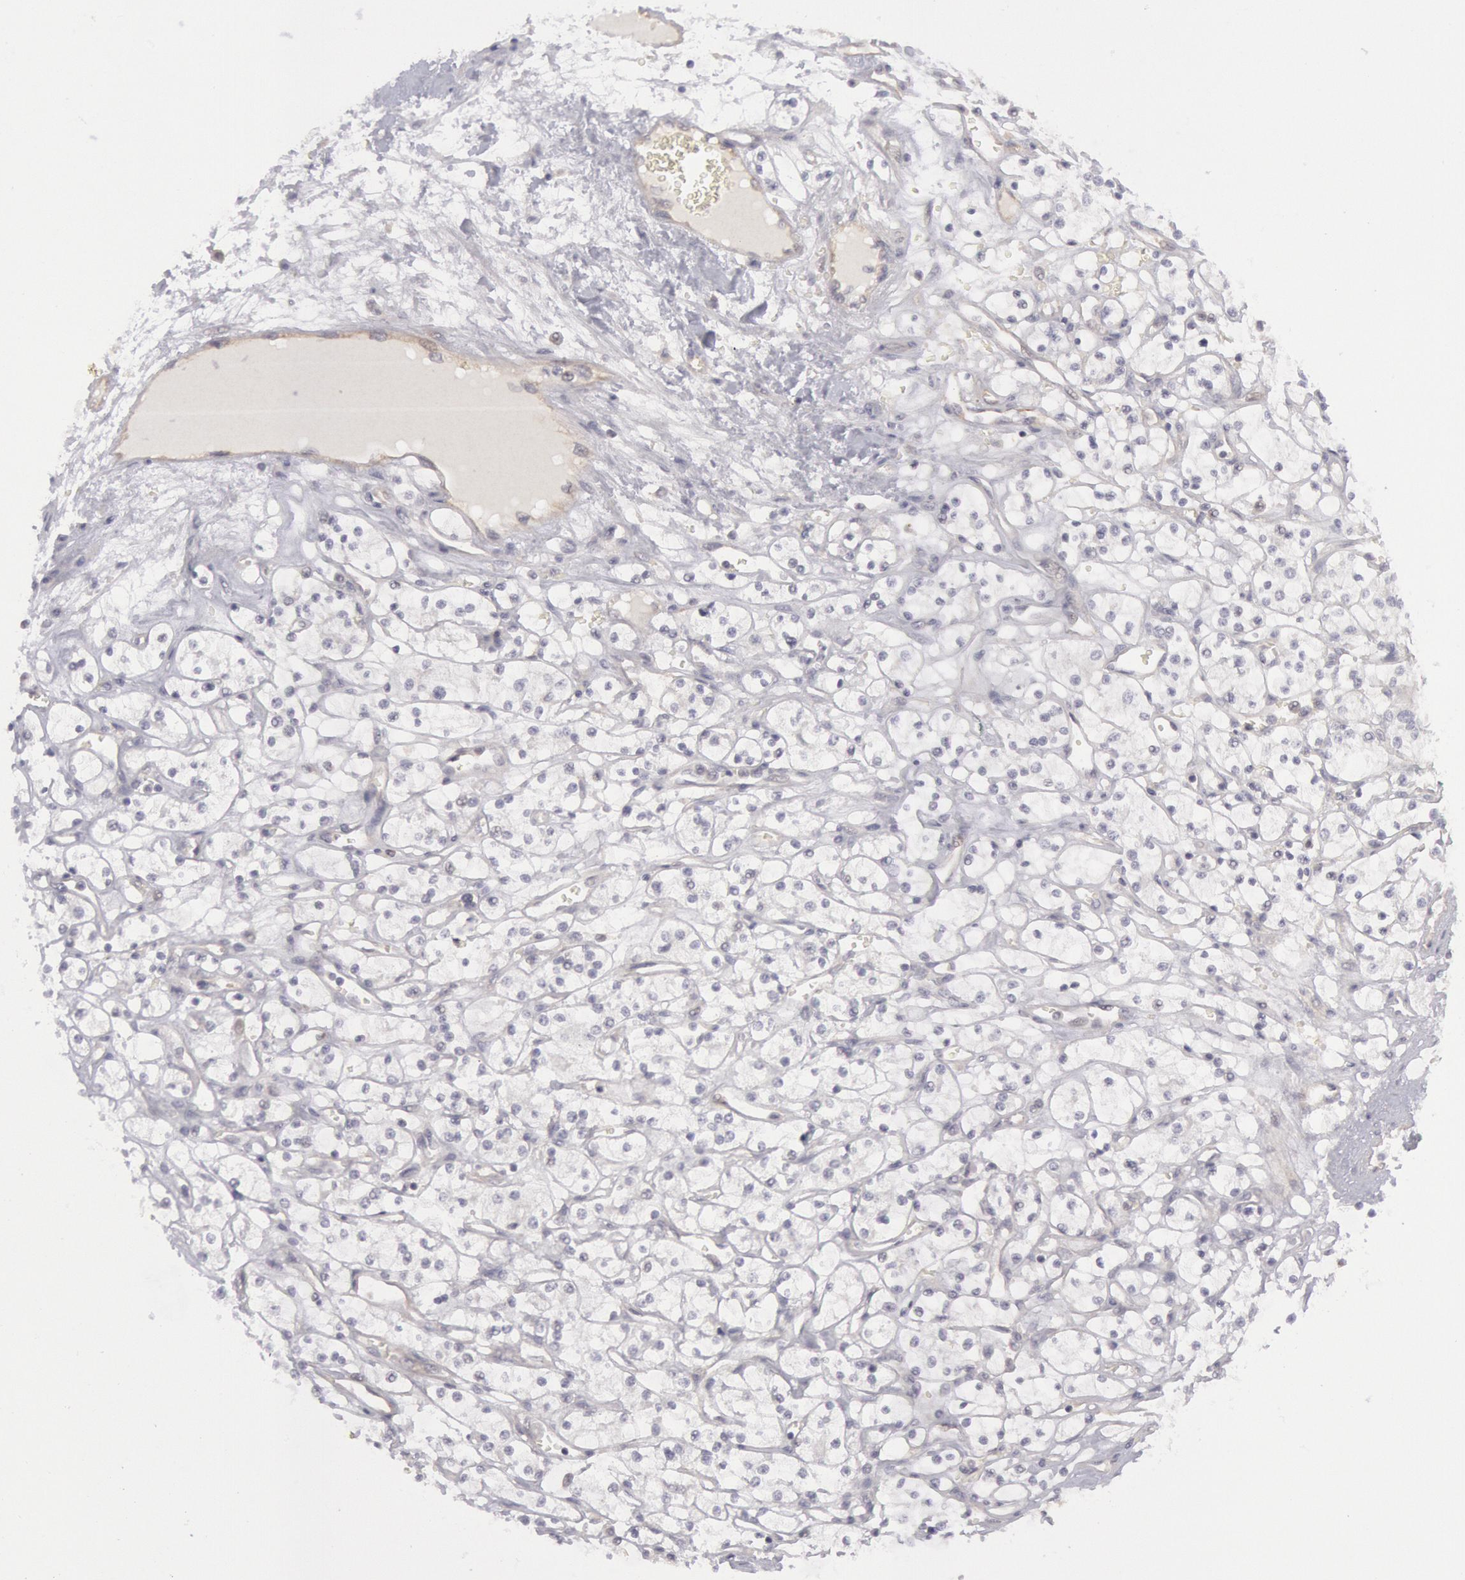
{"staining": {"intensity": "negative", "quantity": "none", "location": "none"}, "tissue": "renal cancer", "cell_type": "Tumor cells", "image_type": "cancer", "snomed": [{"axis": "morphology", "description": "Adenocarcinoma, NOS"}, {"axis": "topography", "description": "Kidney"}], "caption": "A high-resolution photomicrograph shows IHC staining of renal cancer (adenocarcinoma), which displays no significant positivity in tumor cells.", "gene": "IKBKB", "patient": {"sex": "male", "age": 61}}